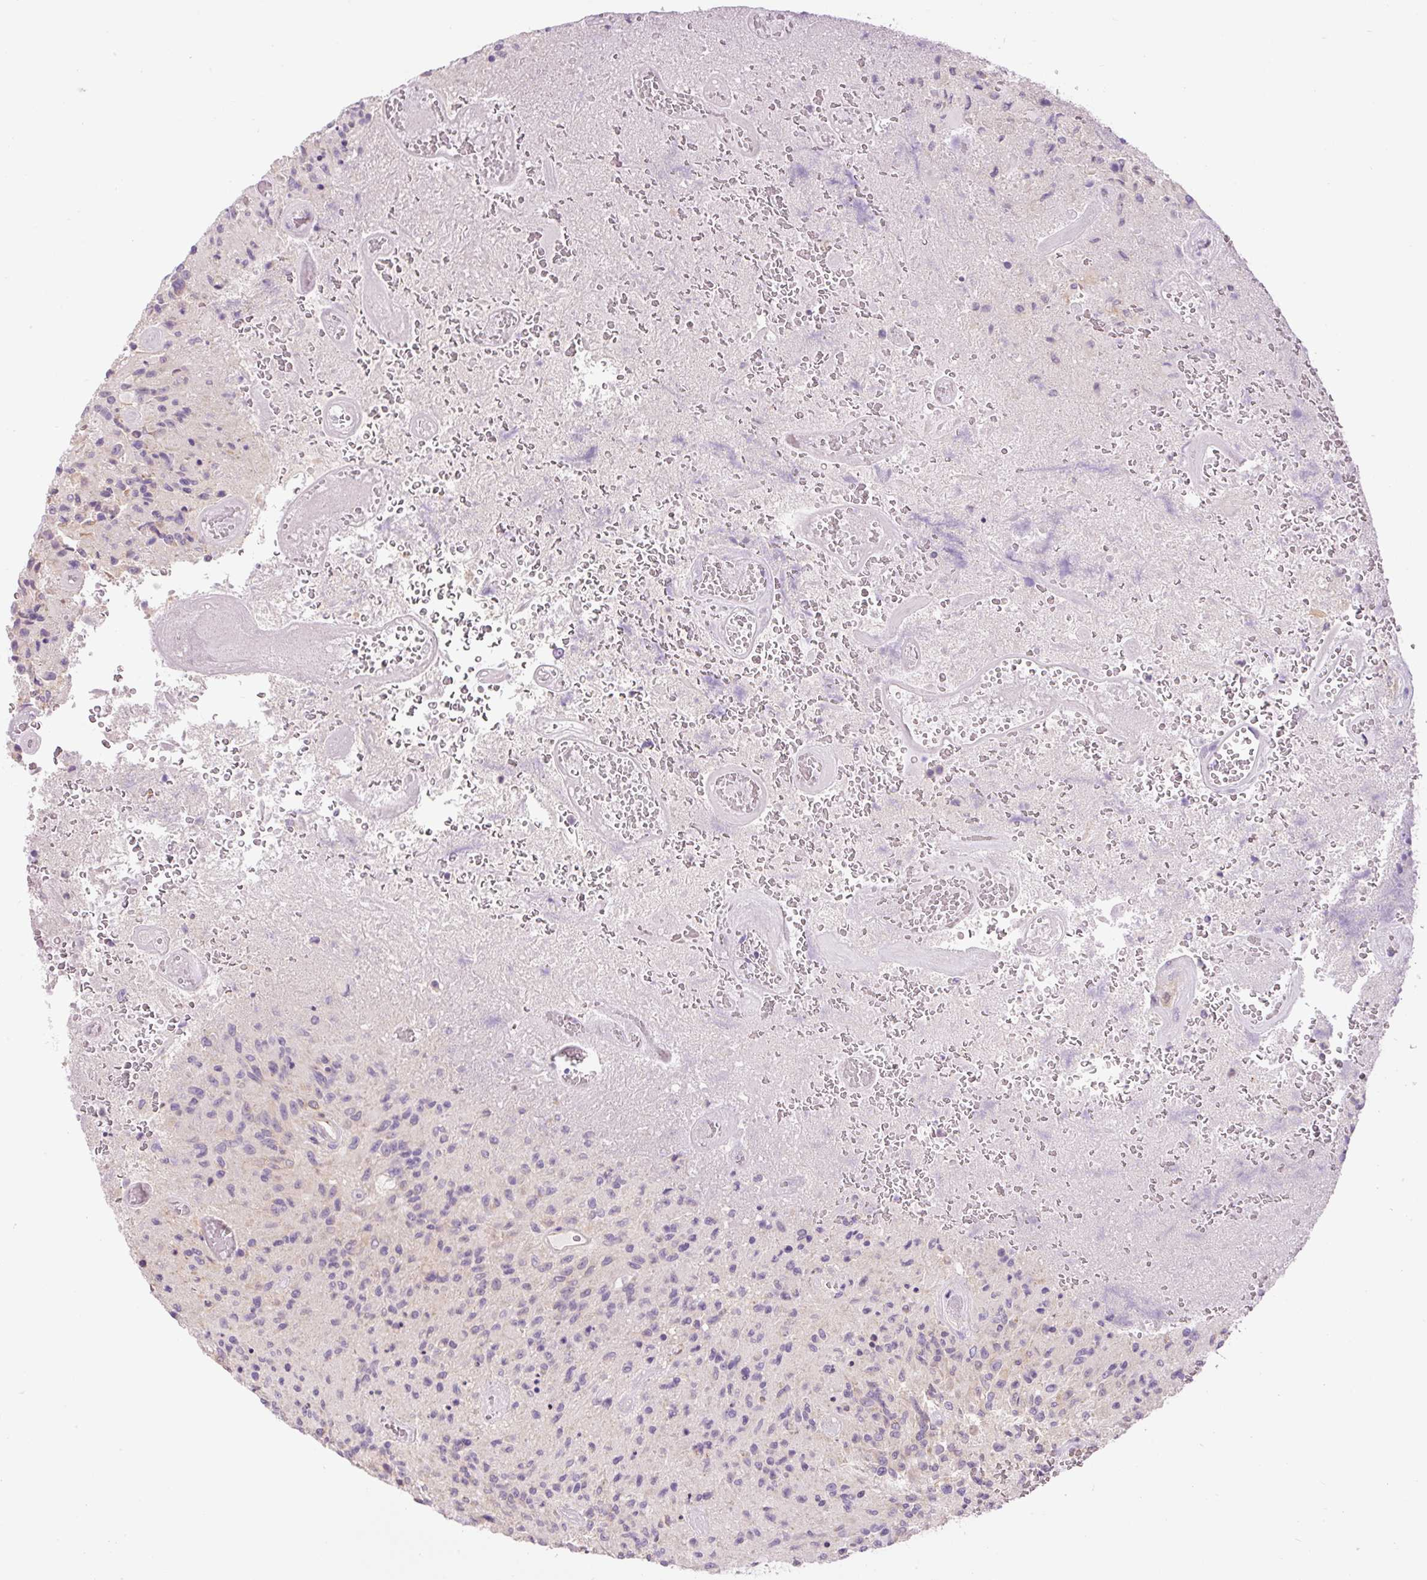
{"staining": {"intensity": "negative", "quantity": "none", "location": "none"}, "tissue": "glioma", "cell_type": "Tumor cells", "image_type": "cancer", "snomed": [{"axis": "morphology", "description": "Normal tissue, NOS"}, {"axis": "morphology", "description": "Glioma, malignant, High grade"}, {"axis": "topography", "description": "Cerebral cortex"}], "caption": "High magnification brightfield microscopy of glioma stained with DAB (3,3'-diaminobenzidine) (brown) and counterstained with hematoxylin (blue): tumor cells show no significant expression.", "gene": "PNPLA5", "patient": {"sex": "male", "age": 56}}